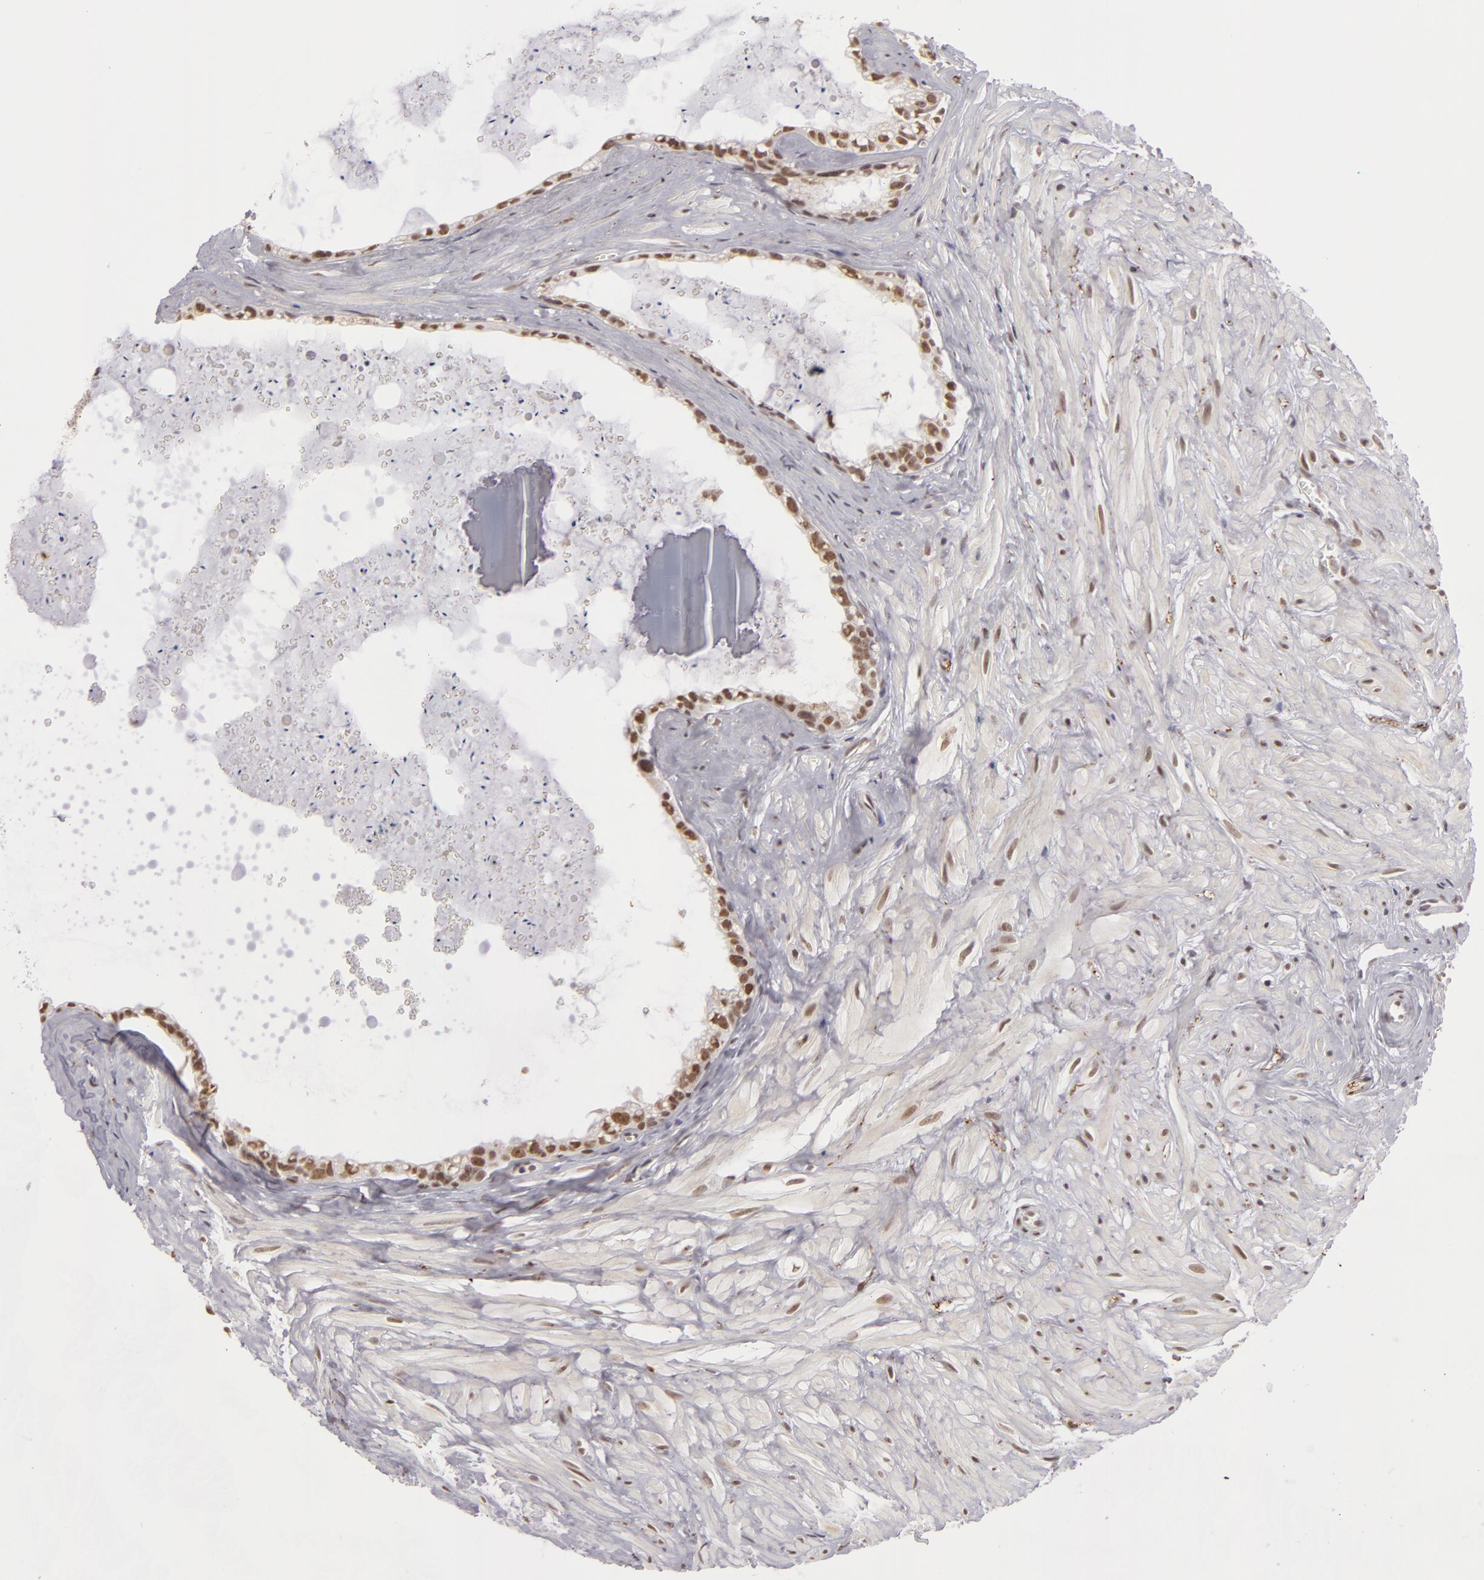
{"staining": {"intensity": "weak", "quantity": ">75%", "location": "nuclear"}, "tissue": "seminal vesicle", "cell_type": "Glandular cells", "image_type": "normal", "snomed": [{"axis": "morphology", "description": "Normal tissue, NOS"}, {"axis": "topography", "description": "Seminal veicle"}], "caption": "Immunohistochemistry (IHC) staining of unremarkable seminal vesicle, which exhibits low levels of weak nuclear expression in approximately >75% of glandular cells indicating weak nuclear protein positivity. The staining was performed using DAB (brown) for protein detection and nuclei were counterstained in hematoxylin (blue).", "gene": "RRP7A", "patient": {"sex": "male", "age": 60}}